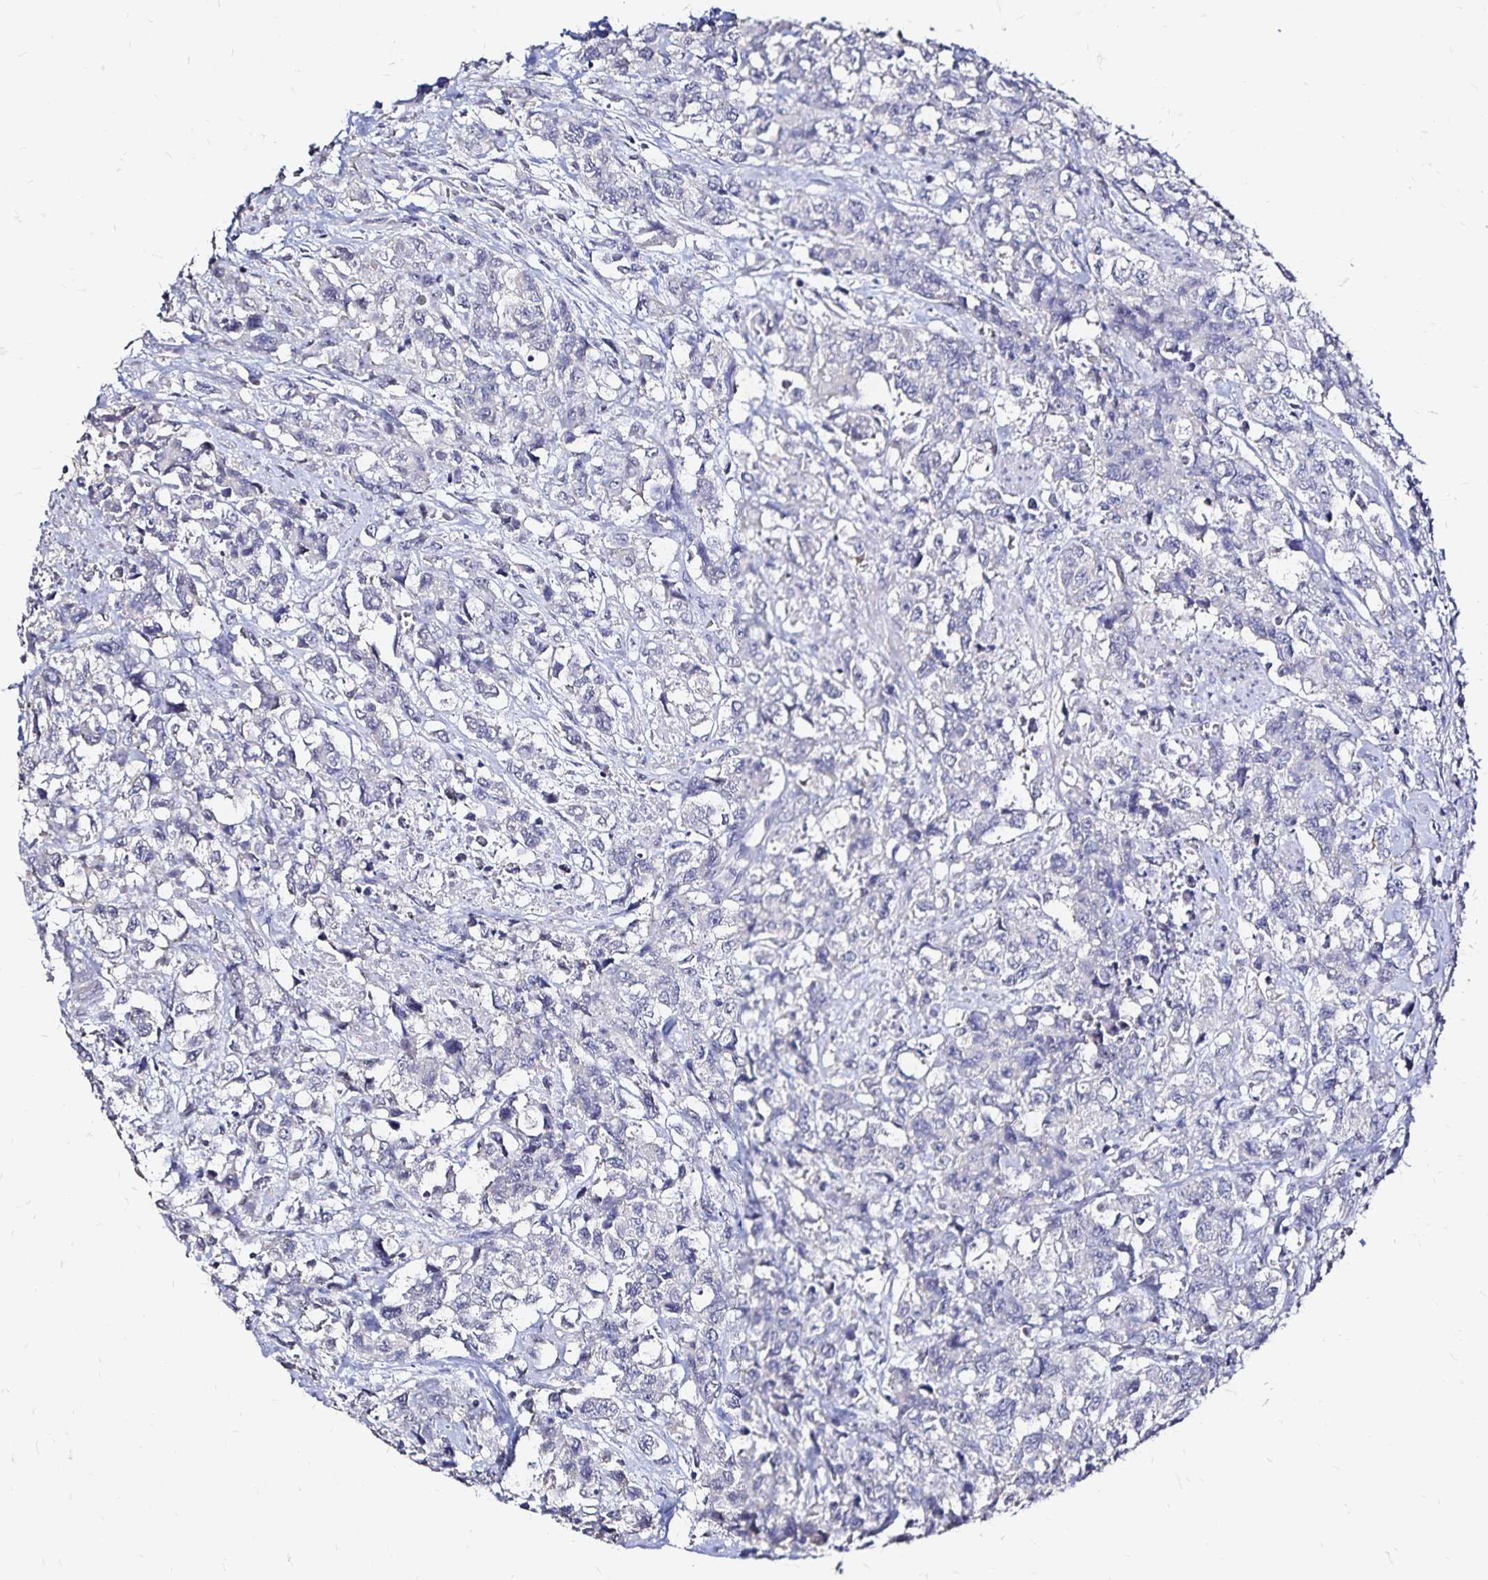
{"staining": {"intensity": "negative", "quantity": "none", "location": "none"}, "tissue": "urothelial cancer", "cell_type": "Tumor cells", "image_type": "cancer", "snomed": [{"axis": "morphology", "description": "Urothelial carcinoma, High grade"}, {"axis": "topography", "description": "Urinary bladder"}], "caption": "Immunohistochemistry (IHC) of human urothelial cancer exhibits no positivity in tumor cells.", "gene": "SLC5A1", "patient": {"sex": "female", "age": 78}}